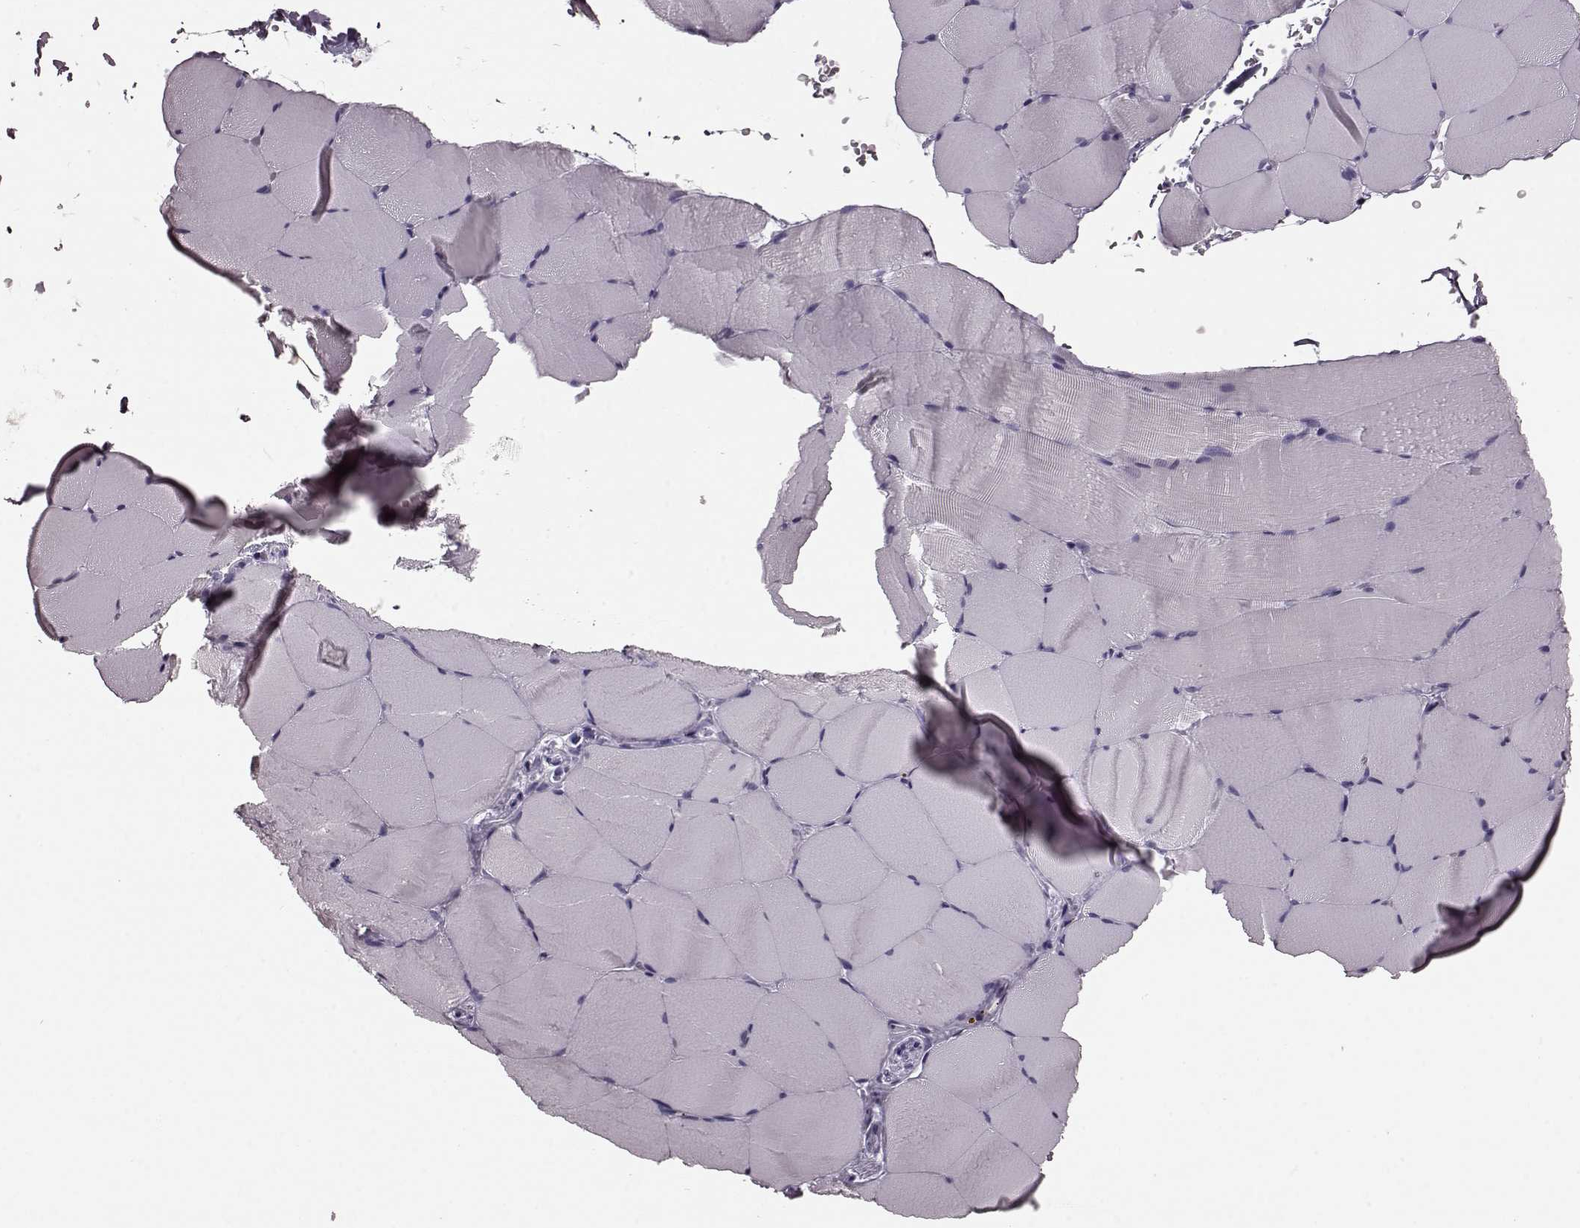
{"staining": {"intensity": "negative", "quantity": "none", "location": "none"}, "tissue": "skeletal muscle", "cell_type": "Myocytes", "image_type": "normal", "snomed": [{"axis": "morphology", "description": "Normal tissue, NOS"}, {"axis": "topography", "description": "Skeletal muscle"}], "caption": "Benign skeletal muscle was stained to show a protein in brown. There is no significant expression in myocytes. The staining was performed using DAB (3,3'-diaminobenzidine) to visualize the protein expression in brown, while the nuclei were stained in blue with hematoxylin (Magnification: 20x).", "gene": "CST7", "patient": {"sex": "female", "age": 37}}